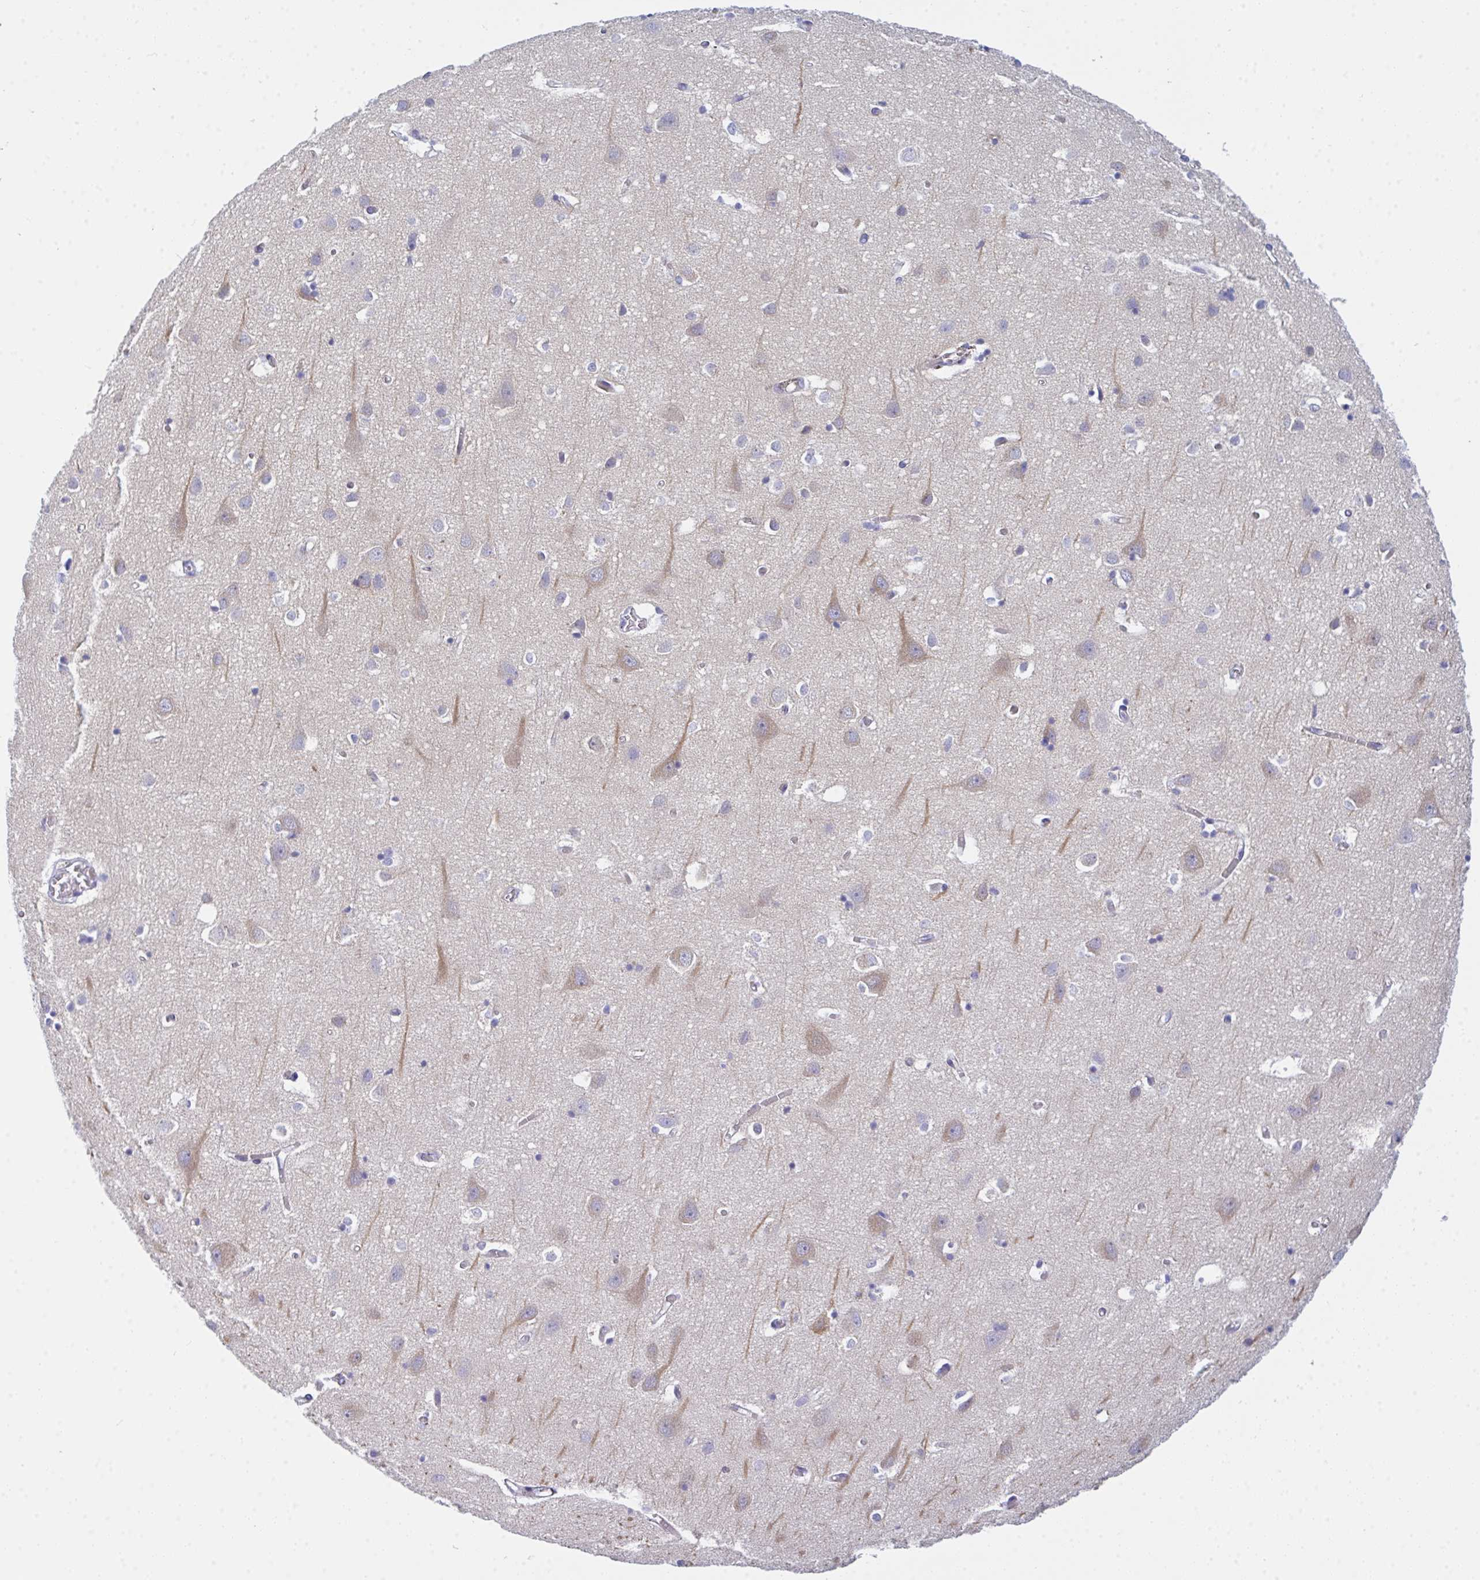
{"staining": {"intensity": "negative", "quantity": "none", "location": "none"}, "tissue": "cerebral cortex", "cell_type": "Endothelial cells", "image_type": "normal", "snomed": [{"axis": "morphology", "description": "Normal tissue, NOS"}, {"axis": "topography", "description": "Cerebral cortex"}], "caption": "This is a histopathology image of IHC staining of benign cerebral cortex, which shows no staining in endothelial cells. (Brightfield microscopy of DAB (3,3'-diaminobenzidine) IHC at high magnification).", "gene": "CEP170B", "patient": {"sex": "male", "age": 70}}